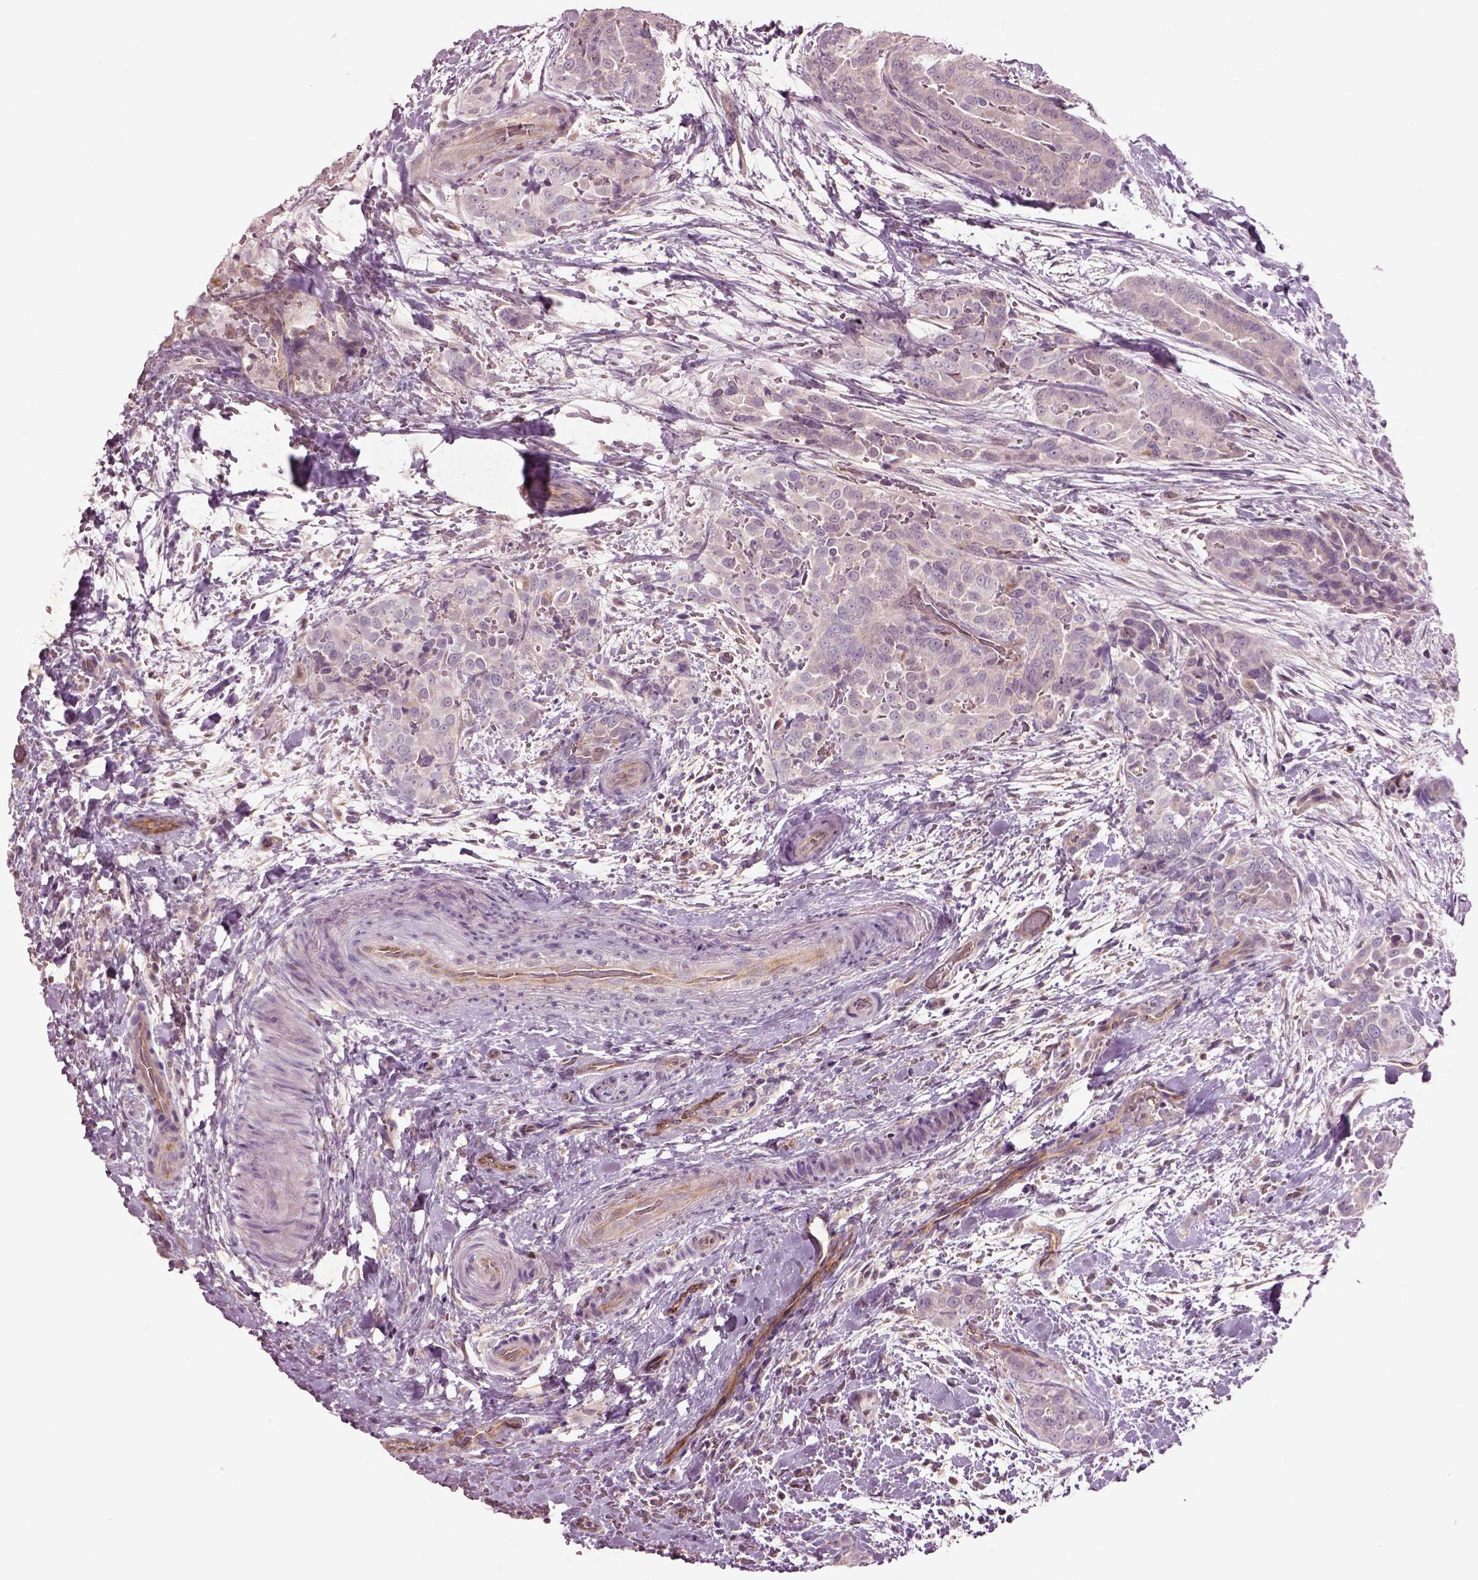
{"staining": {"intensity": "negative", "quantity": "none", "location": "none"}, "tissue": "thyroid cancer", "cell_type": "Tumor cells", "image_type": "cancer", "snomed": [{"axis": "morphology", "description": "Papillary adenocarcinoma, NOS"}, {"axis": "topography", "description": "Thyroid gland"}], "caption": "There is no significant staining in tumor cells of papillary adenocarcinoma (thyroid).", "gene": "DUOXA2", "patient": {"sex": "male", "age": 61}}